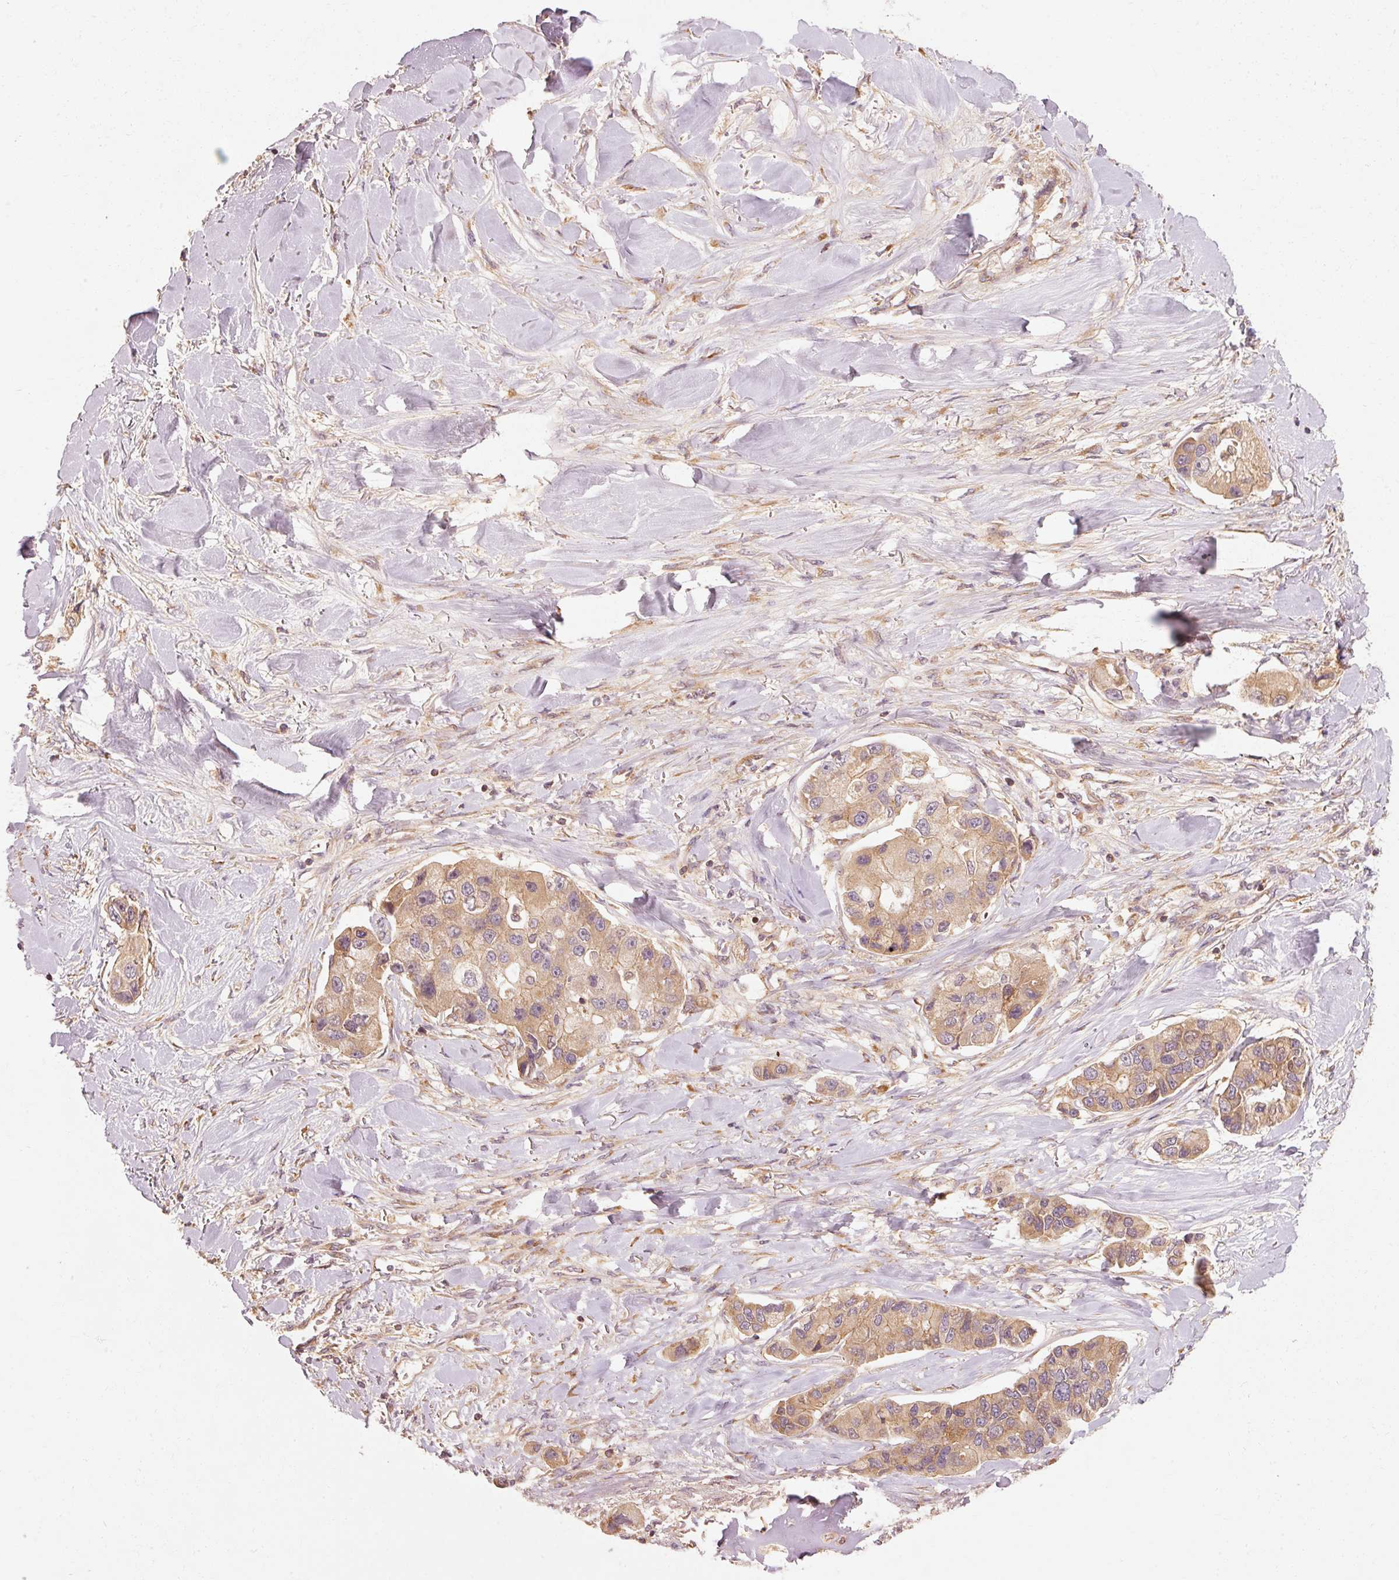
{"staining": {"intensity": "moderate", "quantity": ">75%", "location": "cytoplasmic/membranous"}, "tissue": "lung cancer", "cell_type": "Tumor cells", "image_type": "cancer", "snomed": [{"axis": "morphology", "description": "Adenocarcinoma, NOS"}, {"axis": "topography", "description": "Lung"}], "caption": "Protein expression analysis of human lung cancer (adenocarcinoma) reveals moderate cytoplasmic/membranous staining in approximately >75% of tumor cells. Nuclei are stained in blue.", "gene": "CTNNA1", "patient": {"sex": "female", "age": 54}}